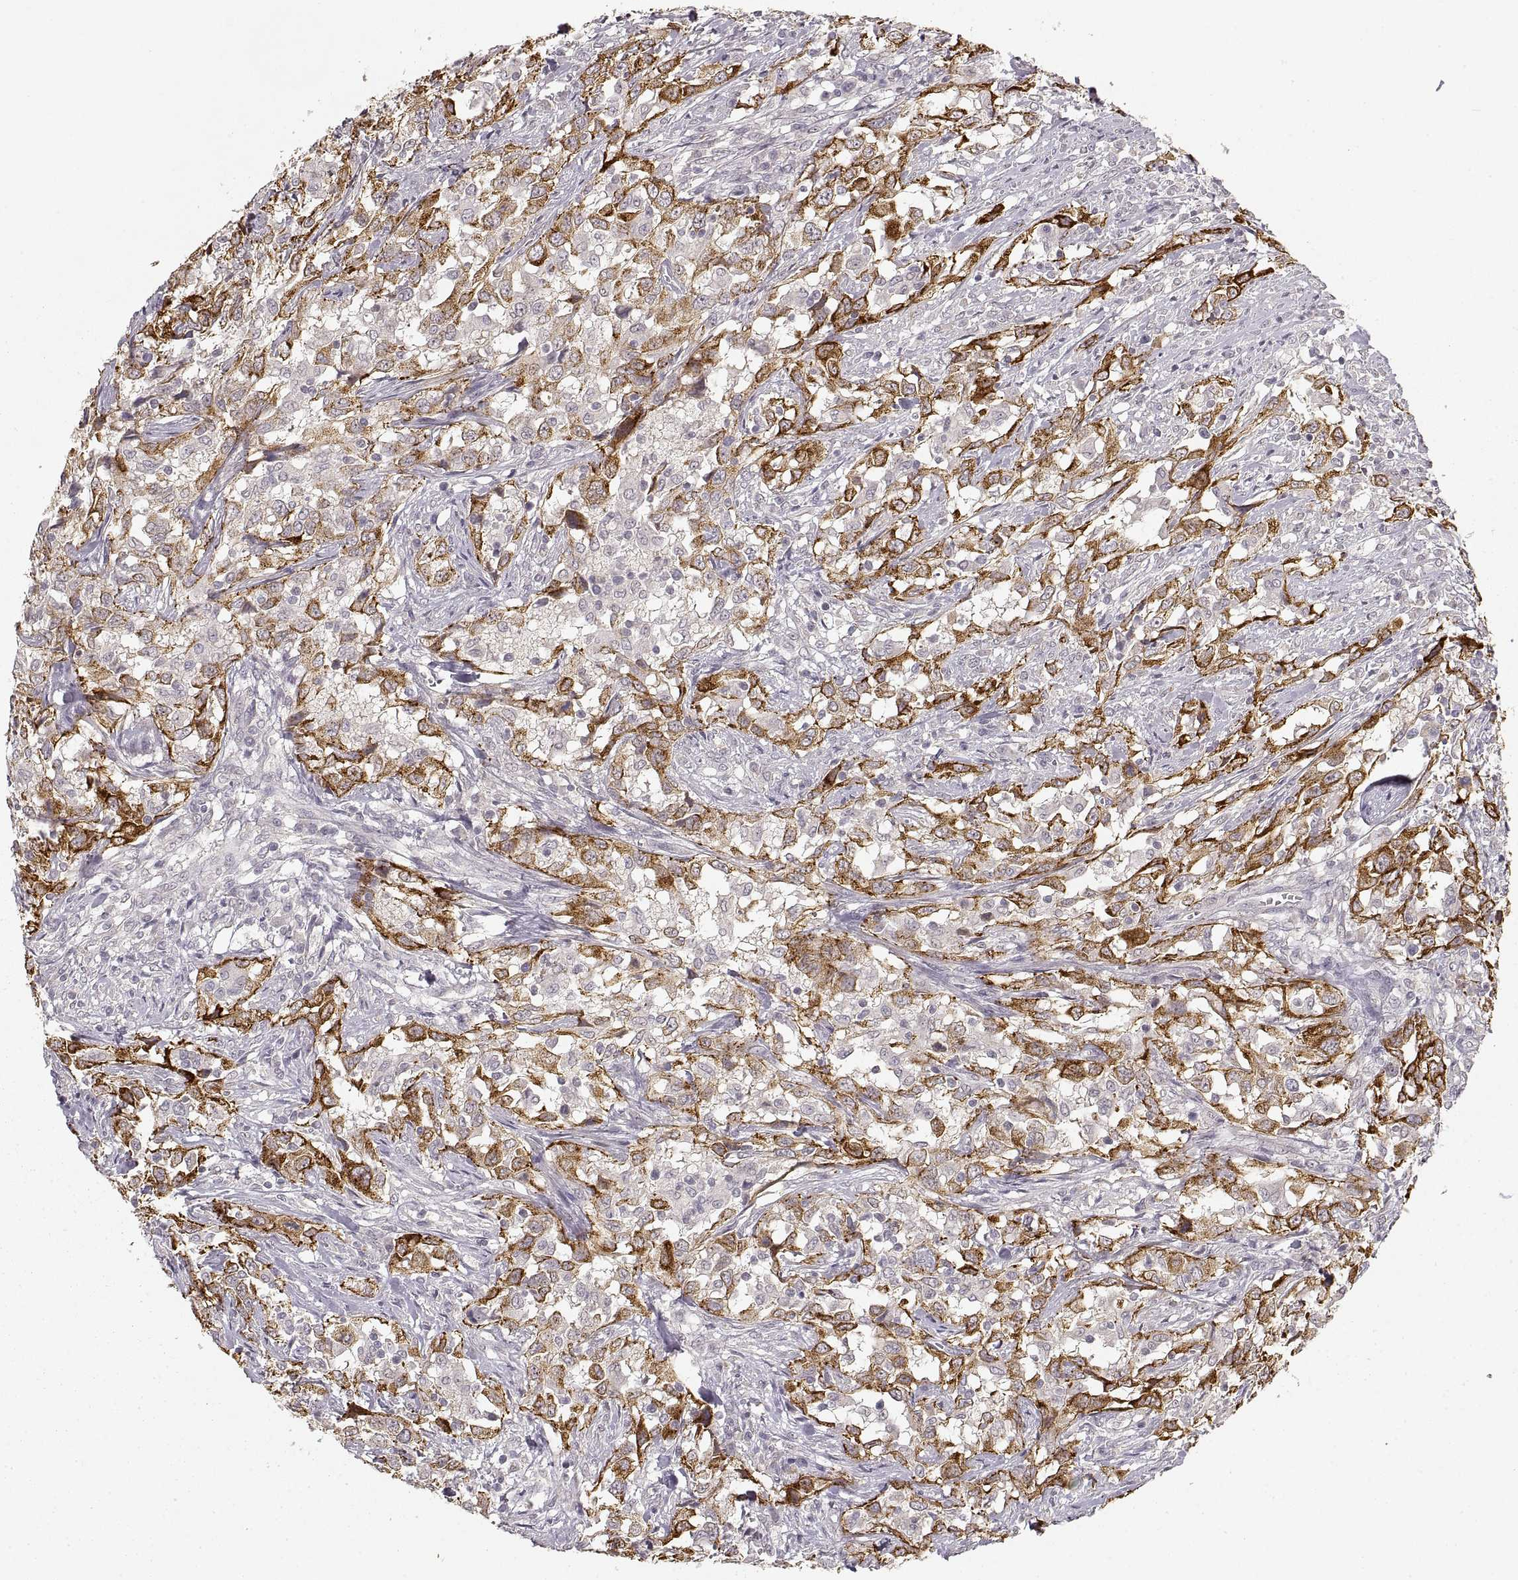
{"staining": {"intensity": "strong", "quantity": "25%-75%", "location": "cytoplasmic/membranous"}, "tissue": "urothelial cancer", "cell_type": "Tumor cells", "image_type": "cancer", "snomed": [{"axis": "morphology", "description": "Urothelial carcinoma, NOS"}, {"axis": "morphology", "description": "Urothelial carcinoma, High grade"}, {"axis": "topography", "description": "Urinary bladder"}], "caption": "Immunohistochemistry (DAB (3,3'-diaminobenzidine)) staining of human urothelial cancer displays strong cytoplasmic/membranous protein expression in approximately 25%-75% of tumor cells.", "gene": "LAMC2", "patient": {"sex": "female", "age": 64}}